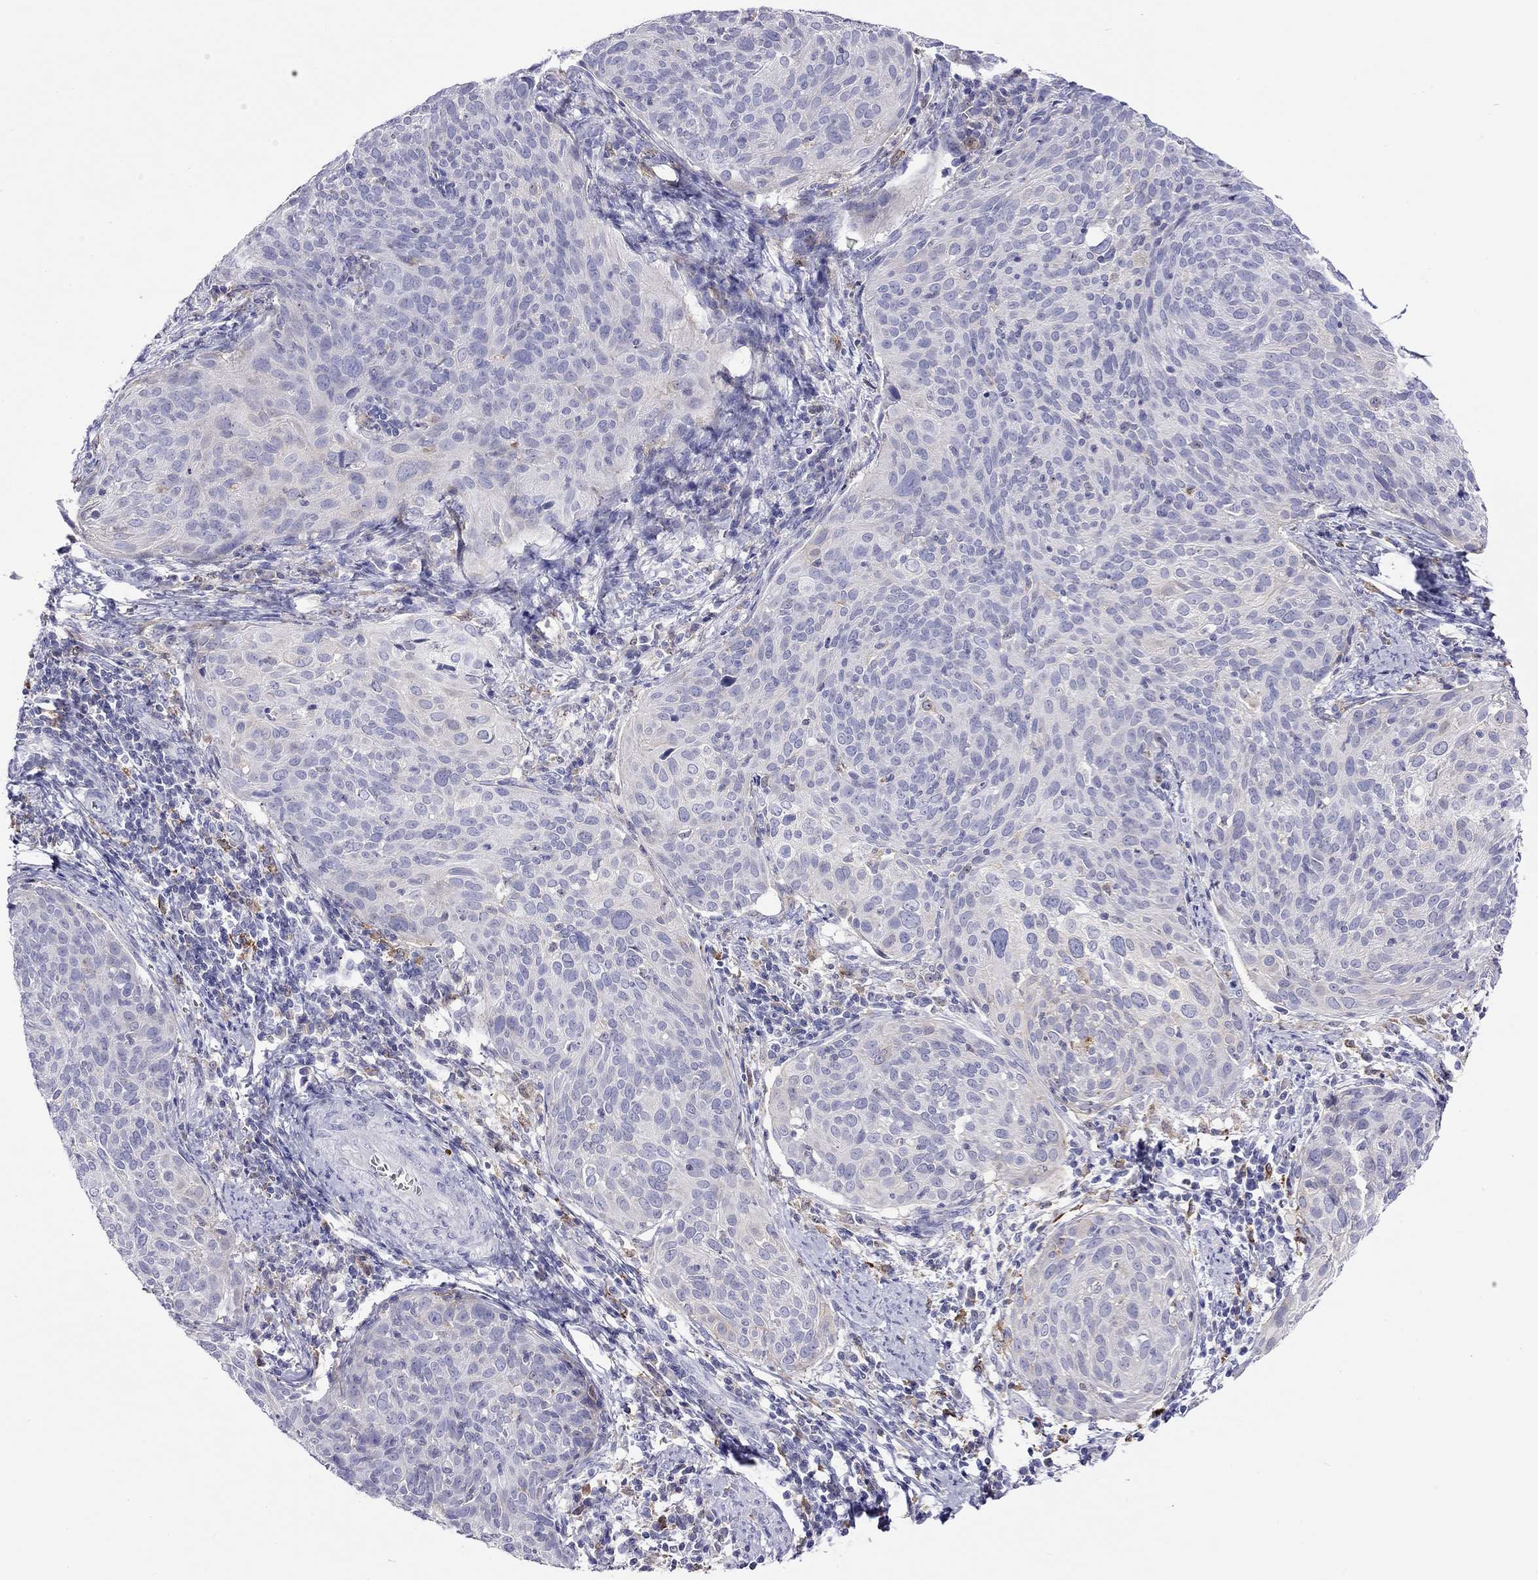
{"staining": {"intensity": "negative", "quantity": "none", "location": "none"}, "tissue": "cervical cancer", "cell_type": "Tumor cells", "image_type": "cancer", "snomed": [{"axis": "morphology", "description": "Squamous cell carcinoma, NOS"}, {"axis": "topography", "description": "Cervix"}], "caption": "IHC micrograph of cervical cancer stained for a protein (brown), which demonstrates no positivity in tumor cells.", "gene": "SLC46A2", "patient": {"sex": "female", "age": 39}}